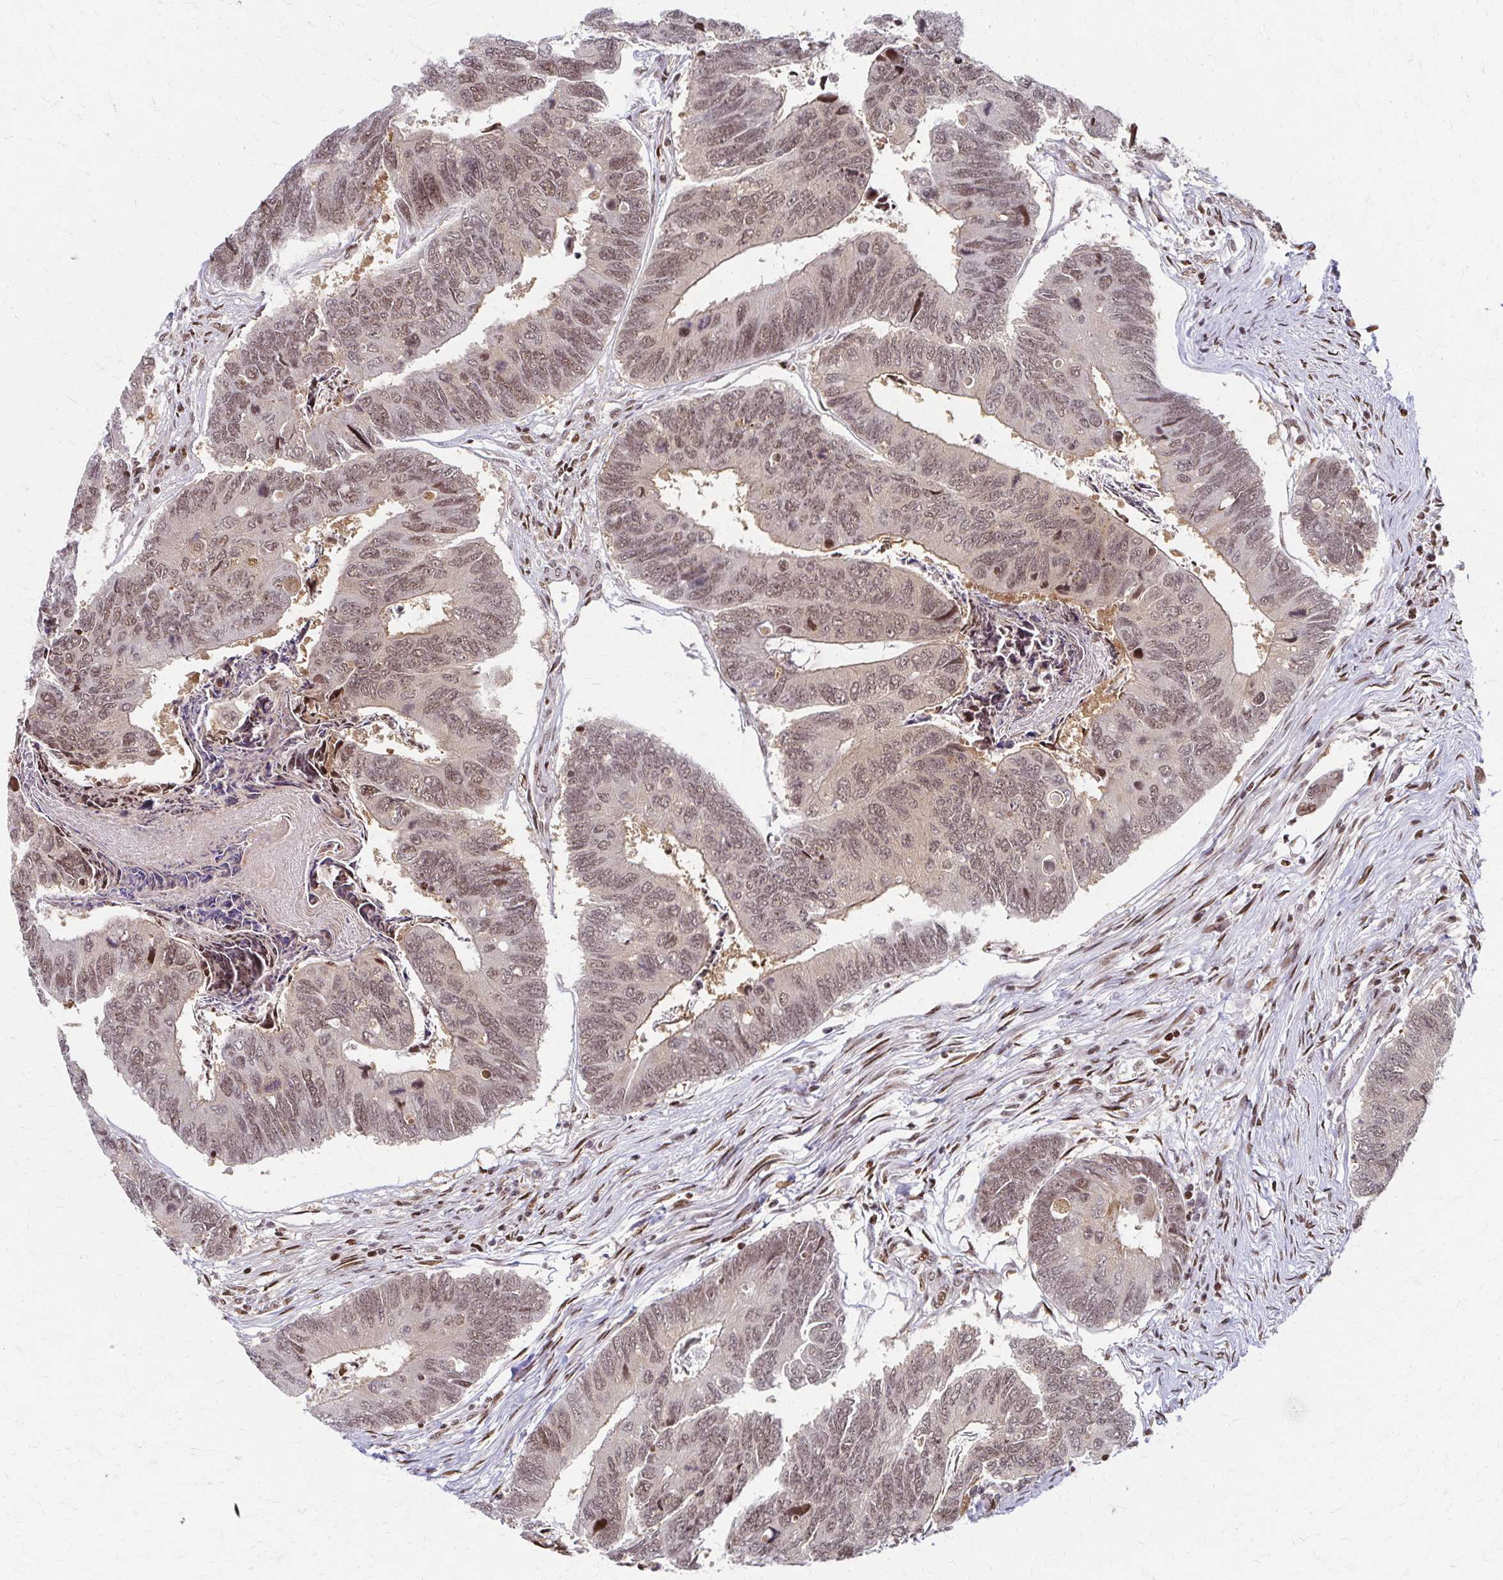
{"staining": {"intensity": "weak", "quantity": ">75%", "location": "cytoplasmic/membranous,nuclear"}, "tissue": "colorectal cancer", "cell_type": "Tumor cells", "image_type": "cancer", "snomed": [{"axis": "morphology", "description": "Adenocarcinoma, NOS"}, {"axis": "topography", "description": "Colon"}], "caption": "Human colorectal cancer (adenocarcinoma) stained with a protein marker exhibits weak staining in tumor cells.", "gene": "PSMD7", "patient": {"sex": "female", "age": 67}}